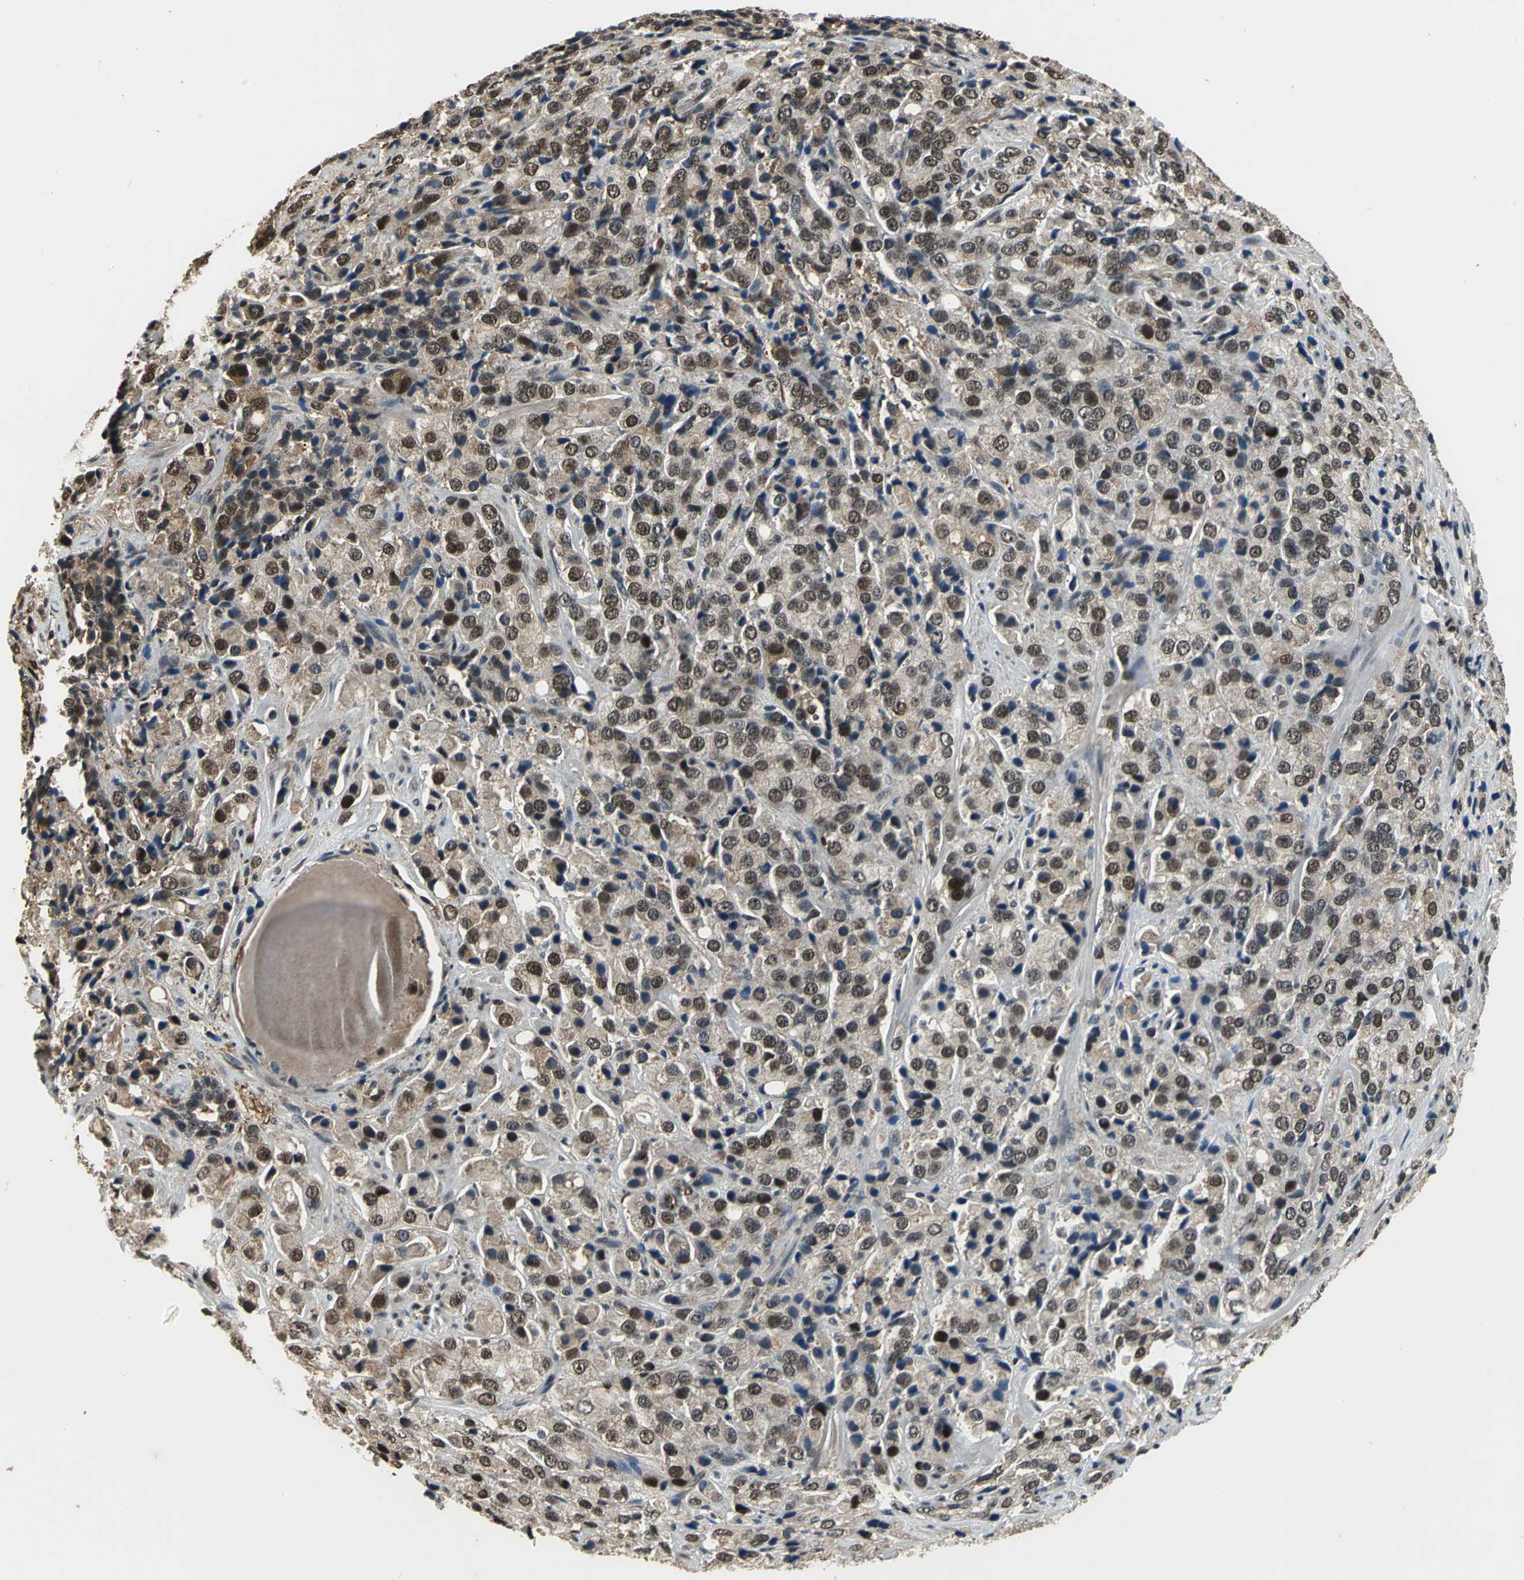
{"staining": {"intensity": "moderate", "quantity": ">75%", "location": "cytoplasmic/membranous,nuclear"}, "tissue": "prostate cancer", "cell_type": "Tumor cells", "image_type": "cancer", "snomed": [{"axis": "morphology", "description": "Adenocarcinoma, High grade"}, {"axis": "topography", "description": "Prostate"}], "caption": "Prostate cancer stained with DAB IHC displays medium levels of moderate cytoplasmic/membranous and nuclear expression in approximately >75% of tumor cells.", "gene": "MIS18BP1", "patient": {"sex": "male", "age": 70}}